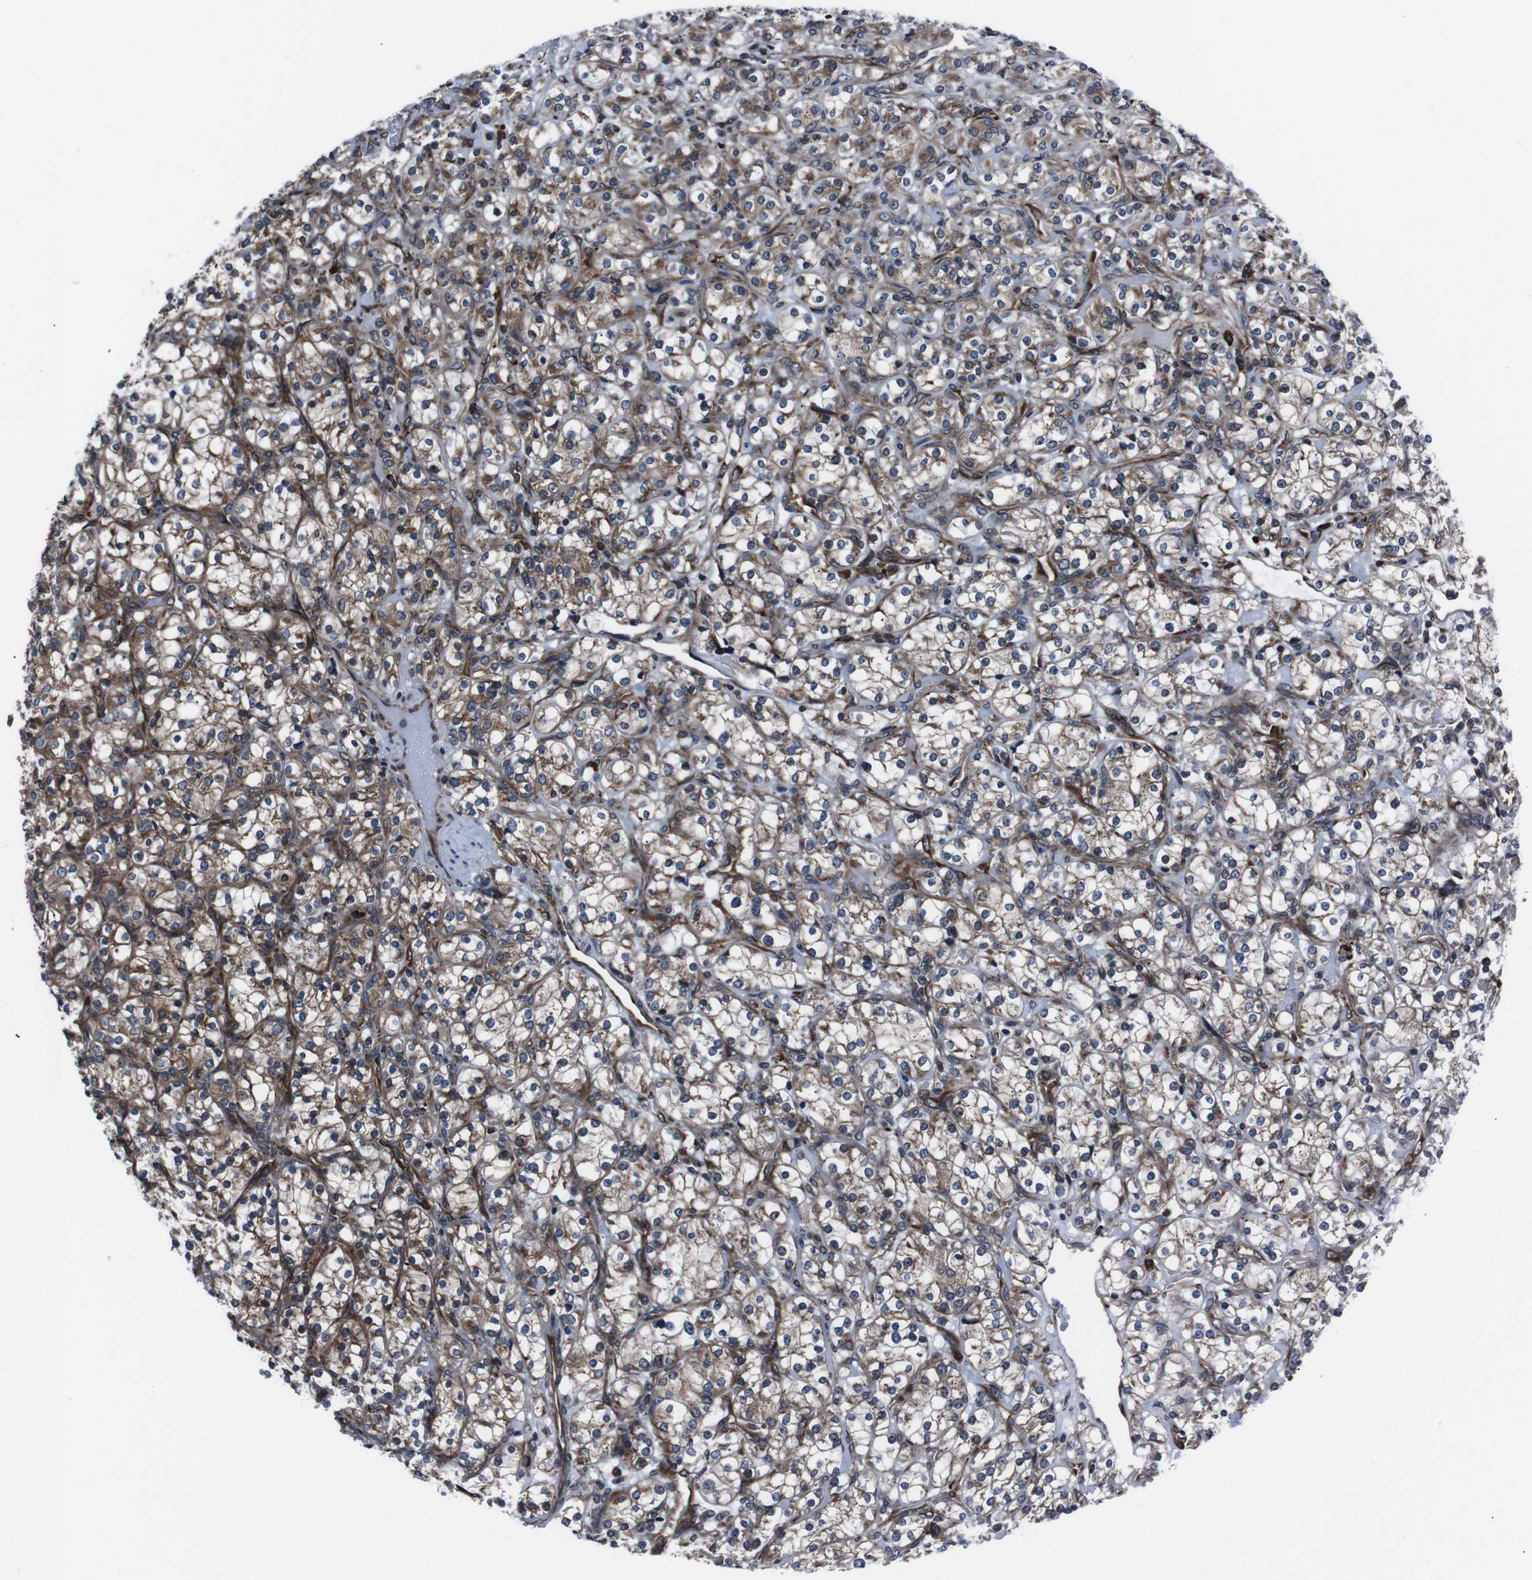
{"staining": {"intensity": "moderate", "quantity": ">75%", "location": "cytoplasmic/membranous"}, "tissue": "renal cancer", "cell_type": "Tumor cells", "image_type": "cancer", "snomed": [{"axis": "morphology", "description": "Adenocarcinoma, NOS"}, {"axis": "topography", "description": "Kidney"}], "caption": "Renal cancer stained with immunohistochemistry (IHC) shows moderate cytoplasmic/membranous positivity in about >75% of tumor cells.", "gene": "EIF4A2", "patient": {"sex": "male", "age": 77}}